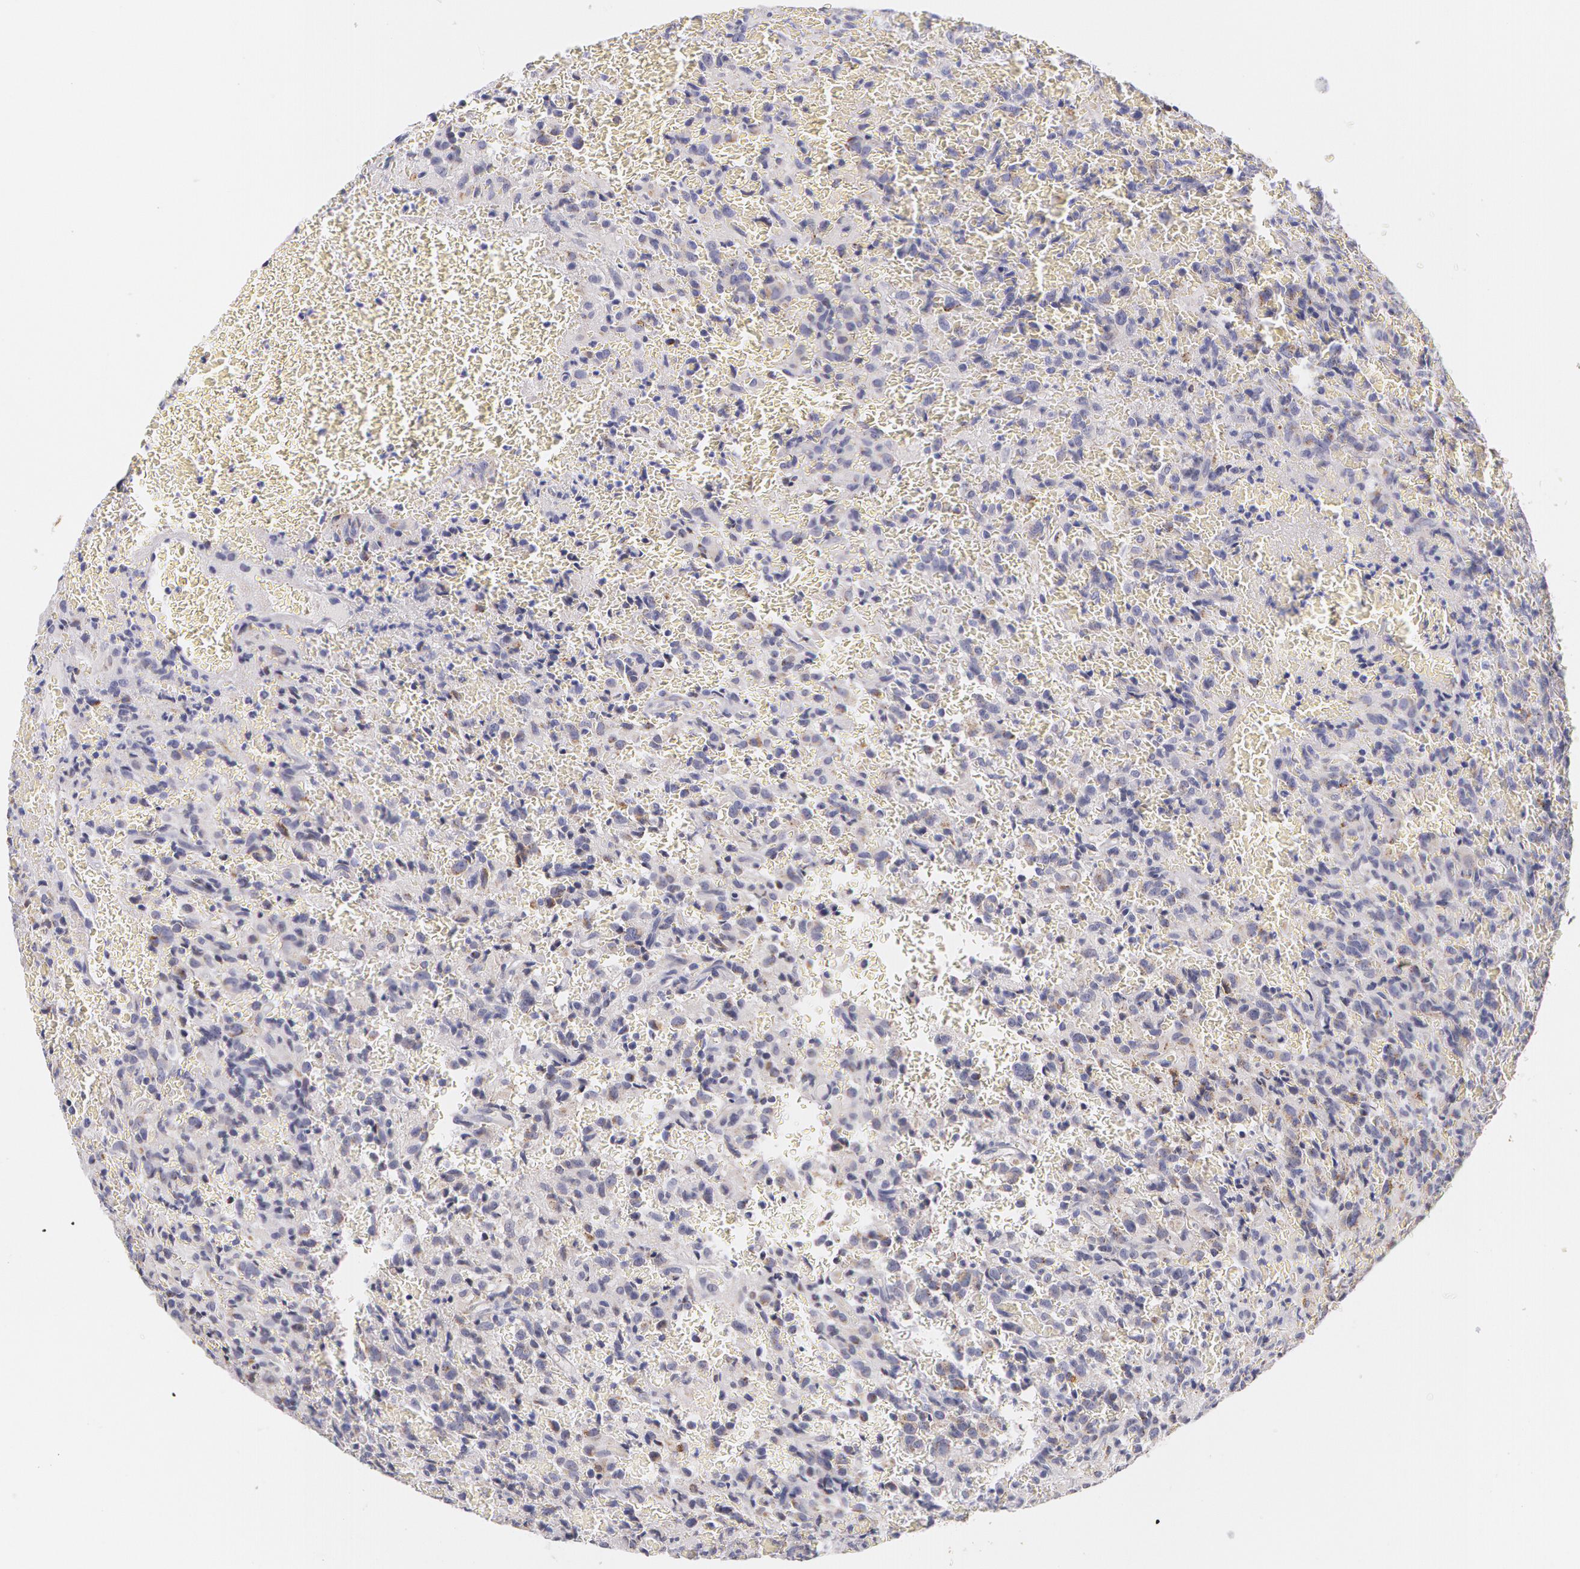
{"staining": {"intensity": "negative", "quantity": "none", "location": "none"}, "tissue": "glioma", "cell_type": "Tumor cells", "image_type": "cancer", "snomed": [{"axis": "morphology", "description": "Glioma, malignant, High grade"}, {"axis": "topography", "description": "Brain"}], "caption": "High magnification brightfield microscopy of glioma stained with DAB (brown) and counterstained with hematoxylin (blue): tumor cells show no significant positivity.", "gene": "KRT18", "patient": {"sex": "male", "age": 56}}